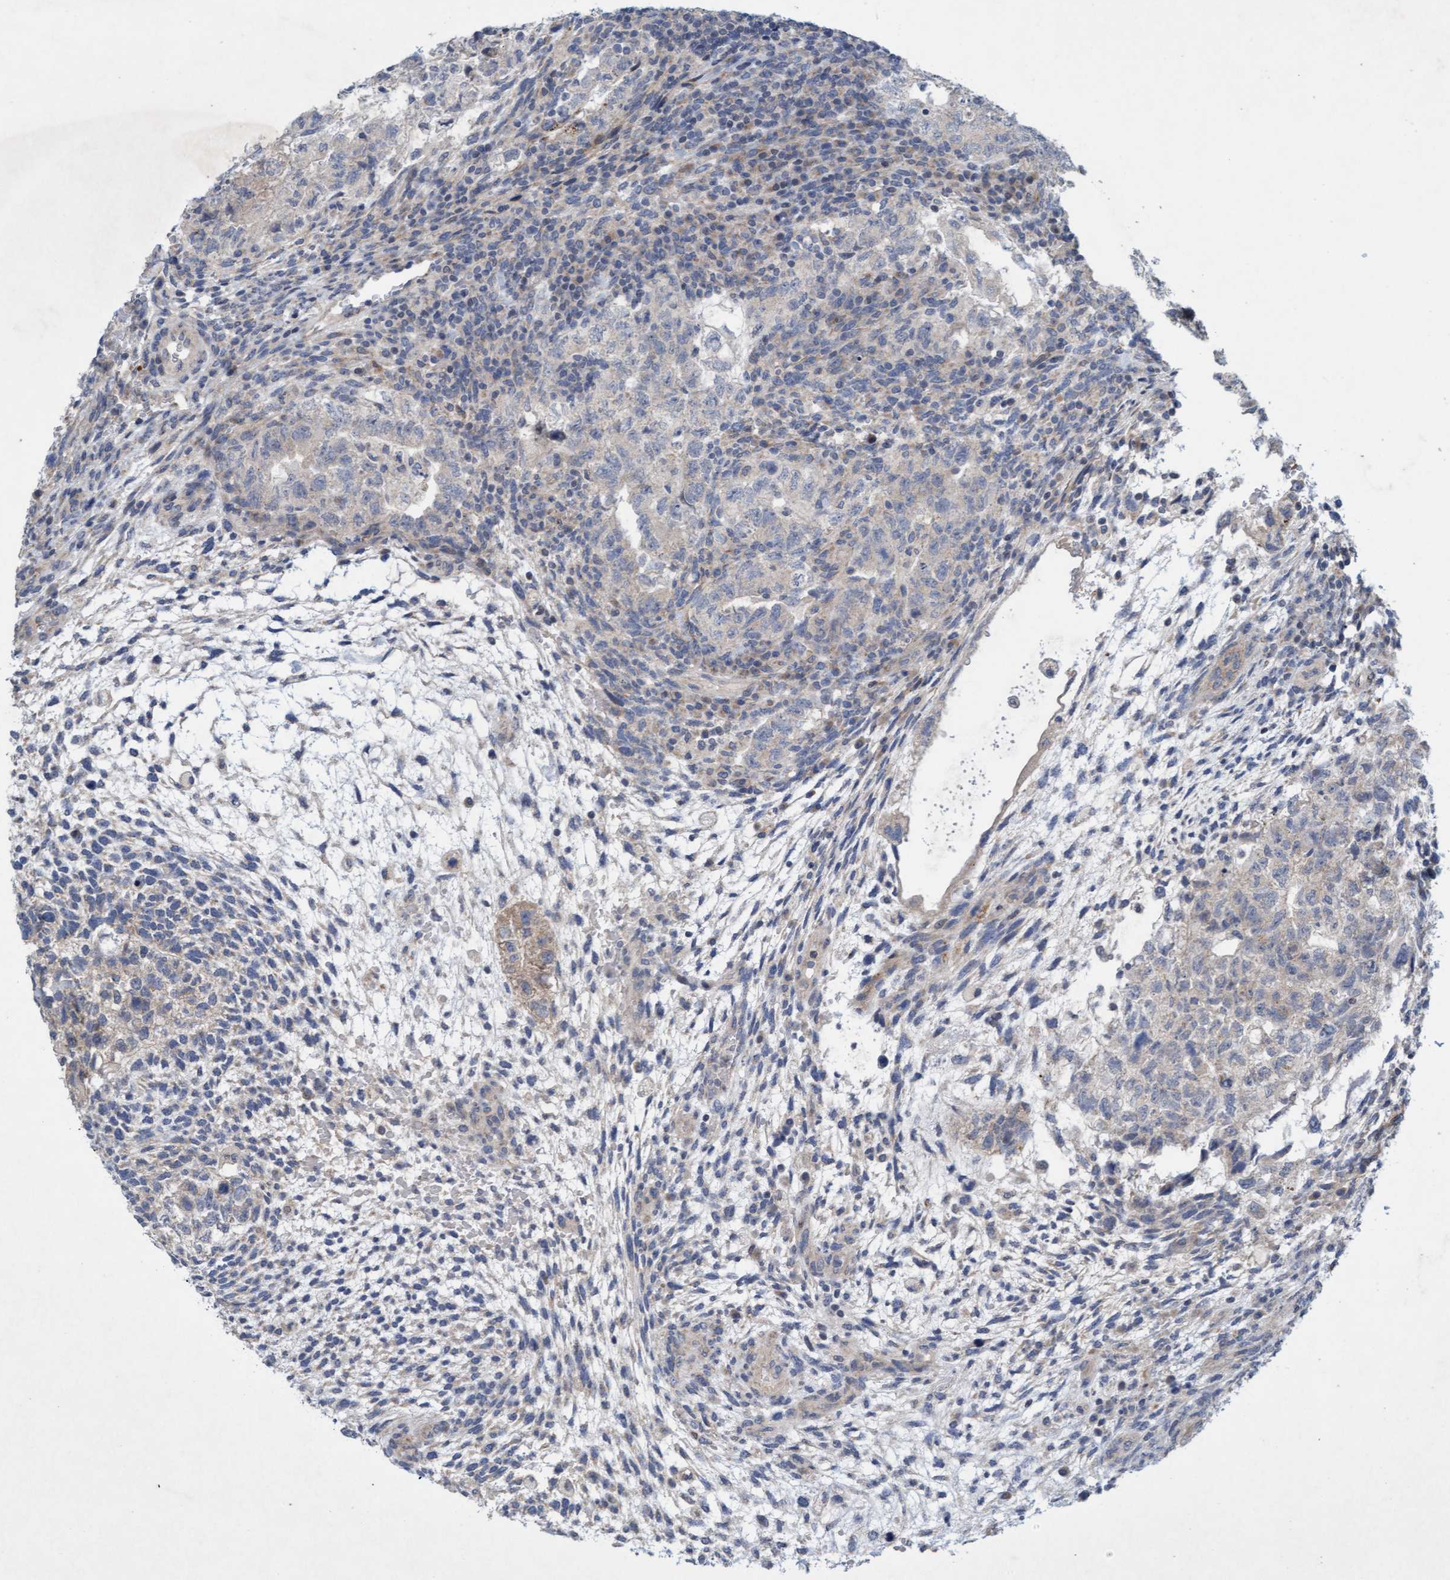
{"staining": {"intensity": "negative", "quantity": "none", "location": "none"}, "tissue": "testis cancer", "cell_type": "Tumor cells", "image_type": "cancer", "snomed": [{"axis": "morphology", "description": "Carcinoma, Embryonal, NOS"}, {"axis": "topography", "description": "Testis"}], "caption": "Human embryonal carcinoma (testis) stained for a protein using immunohistochemistry displays no staining in tumor cells.", "gene": "DDHD2", "patient": {"sex": "male", "age": 36}}